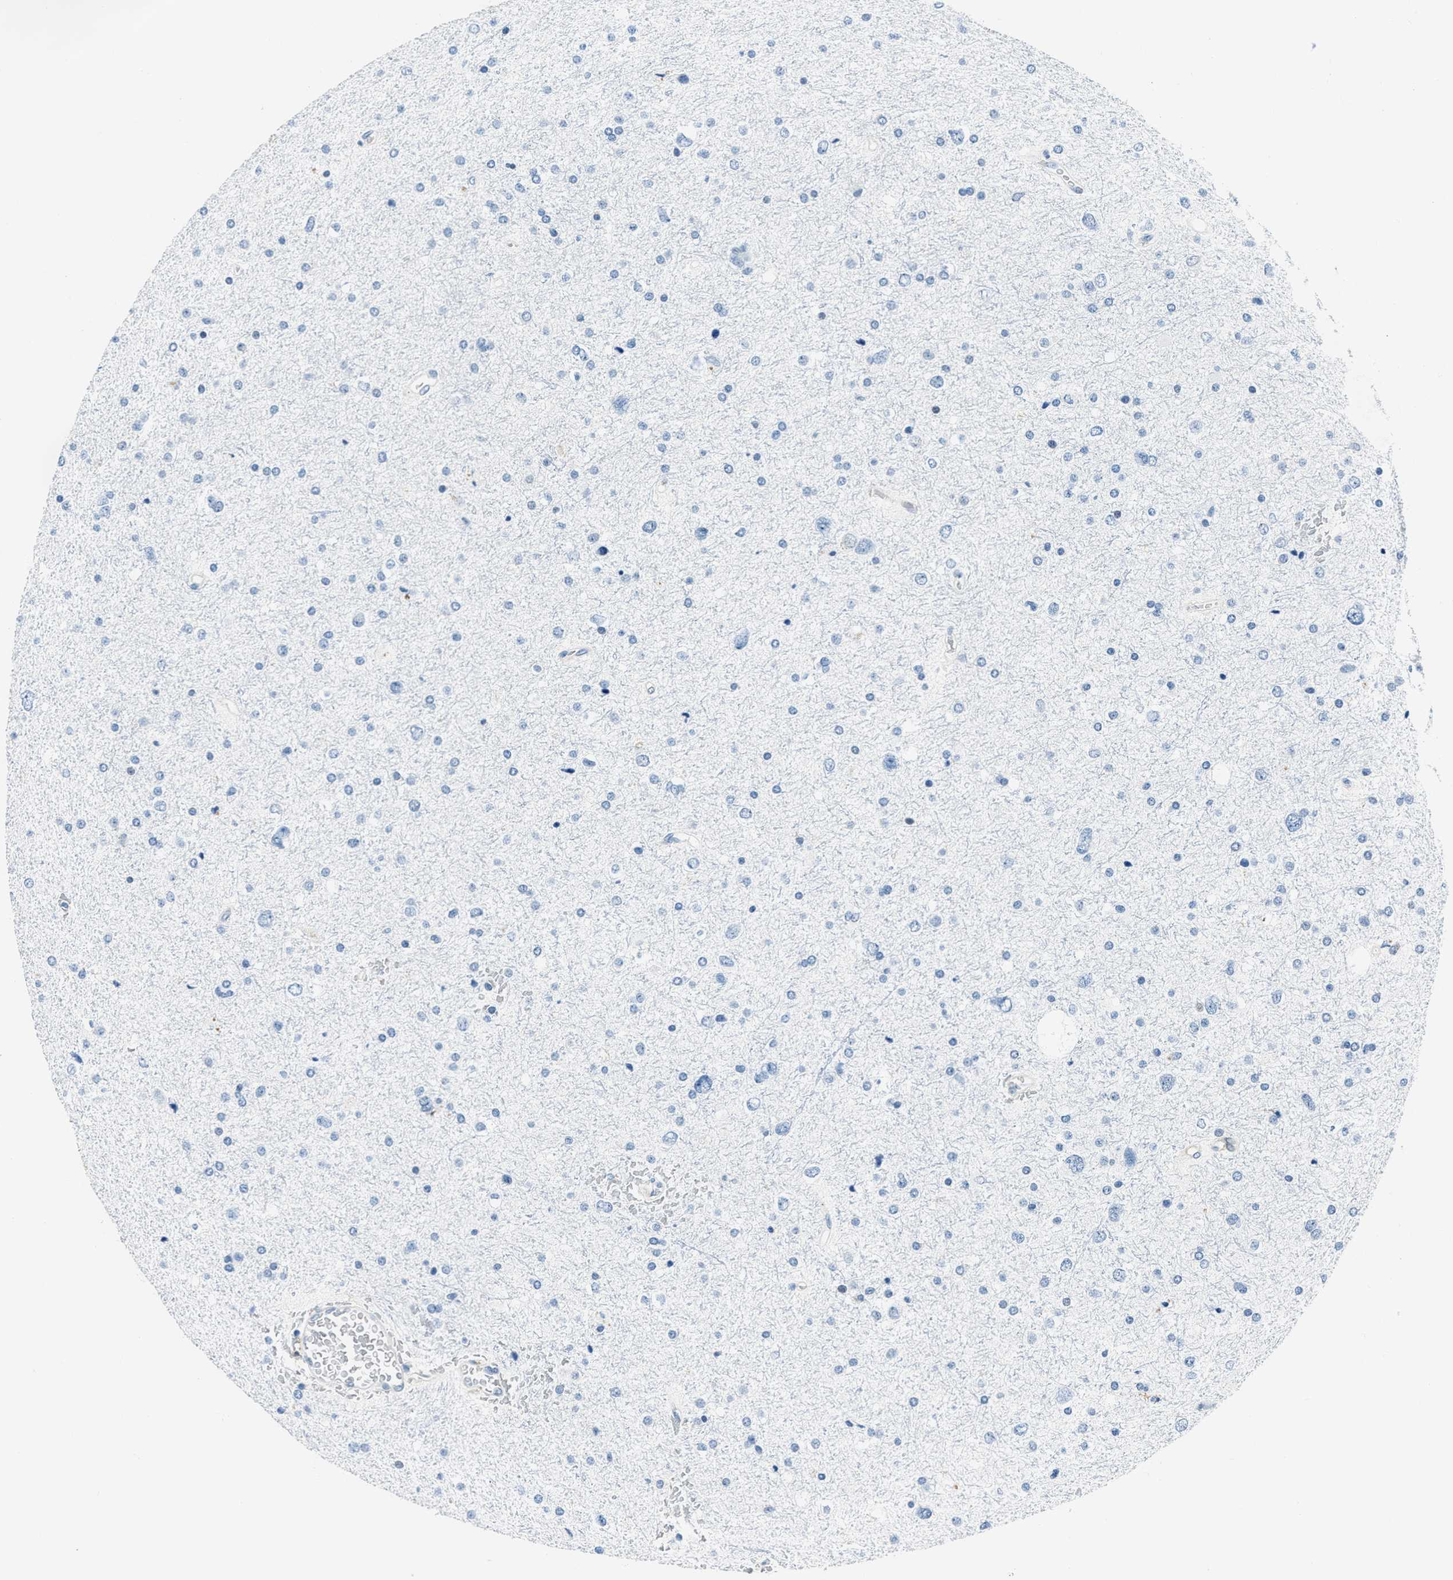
{"staining": {"intensity": "negative", "quantity": "none", "location": "none"}, "tissue": "glioma", "cell_type": "Tumor cells", "image_type": "cancer", "snomed": [{"axis": "morphology", "description": "Glioma, malignant, Low grade"}, {"axis": "topography", "description": "Brain"}], "caption": "This is an IHC micrograph of glioma. There is no positivity in tumor cells.", "gene": "PTPDC1", "patient": {"sex": "female", "age": 37}}